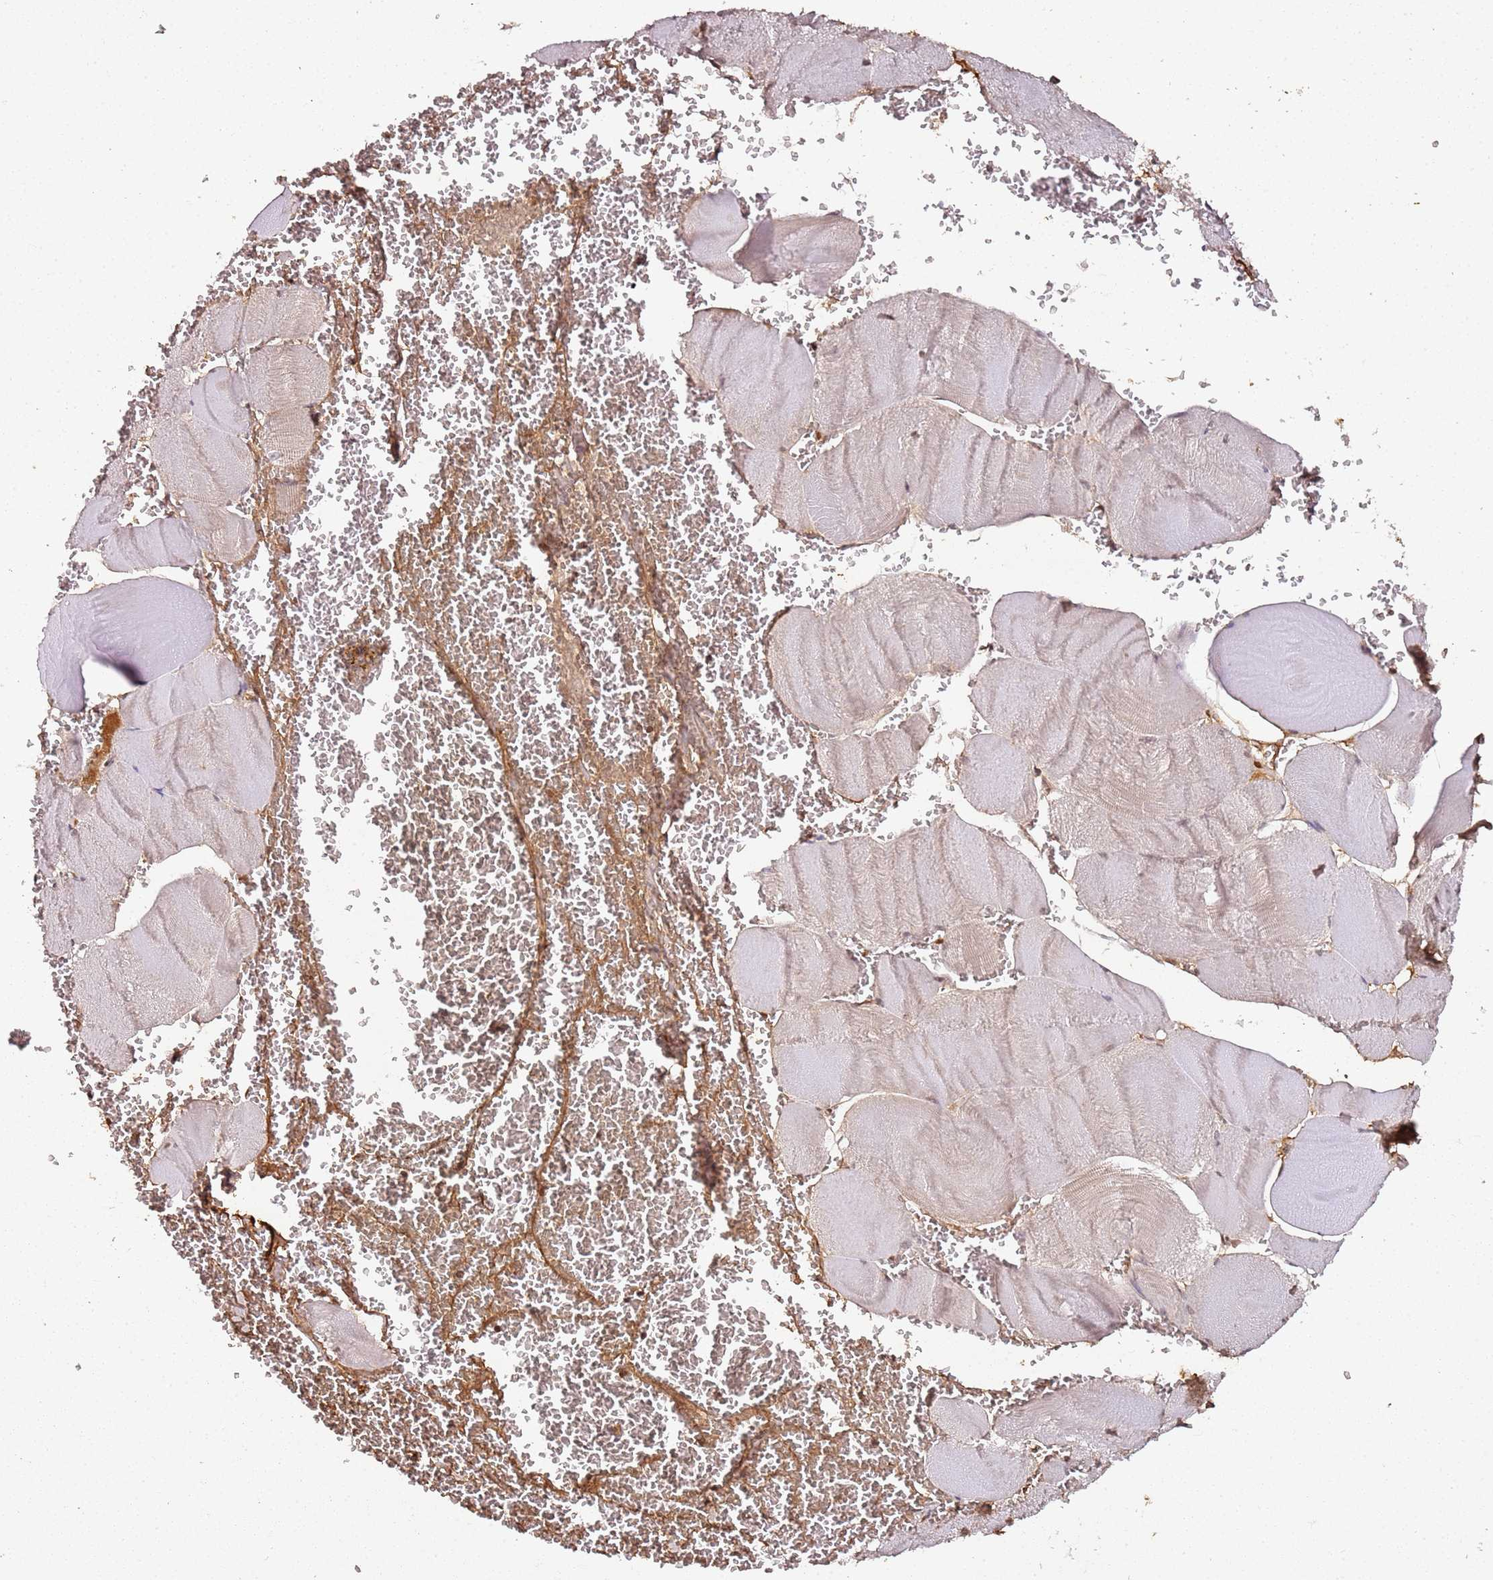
{"staining": {"intensity": "weak", "quantity": "25%-75%", "location": "cytoplasmic/membranous"}, "tissue": "skeletal muscle", "cell_type": "Myocytes", "image_type": "normal", "snomed": [{"axis": "morphology", "description": "Normal tissue, NOS"}, {"axis": "morphology", "description": "Basal cell carcinoma"}, {"axis": "topography", "description": "Skeletal muscle"}], "caption": "A photomicrograph showing weak cytoplasmic/membranous staining in approximately 25%-75% of myocytes in normal skeletal muscle, as visualized by brown immunohistochemical staining.", "gene": "COL1A2", "patient": {"sex": "female", "age": 64}}